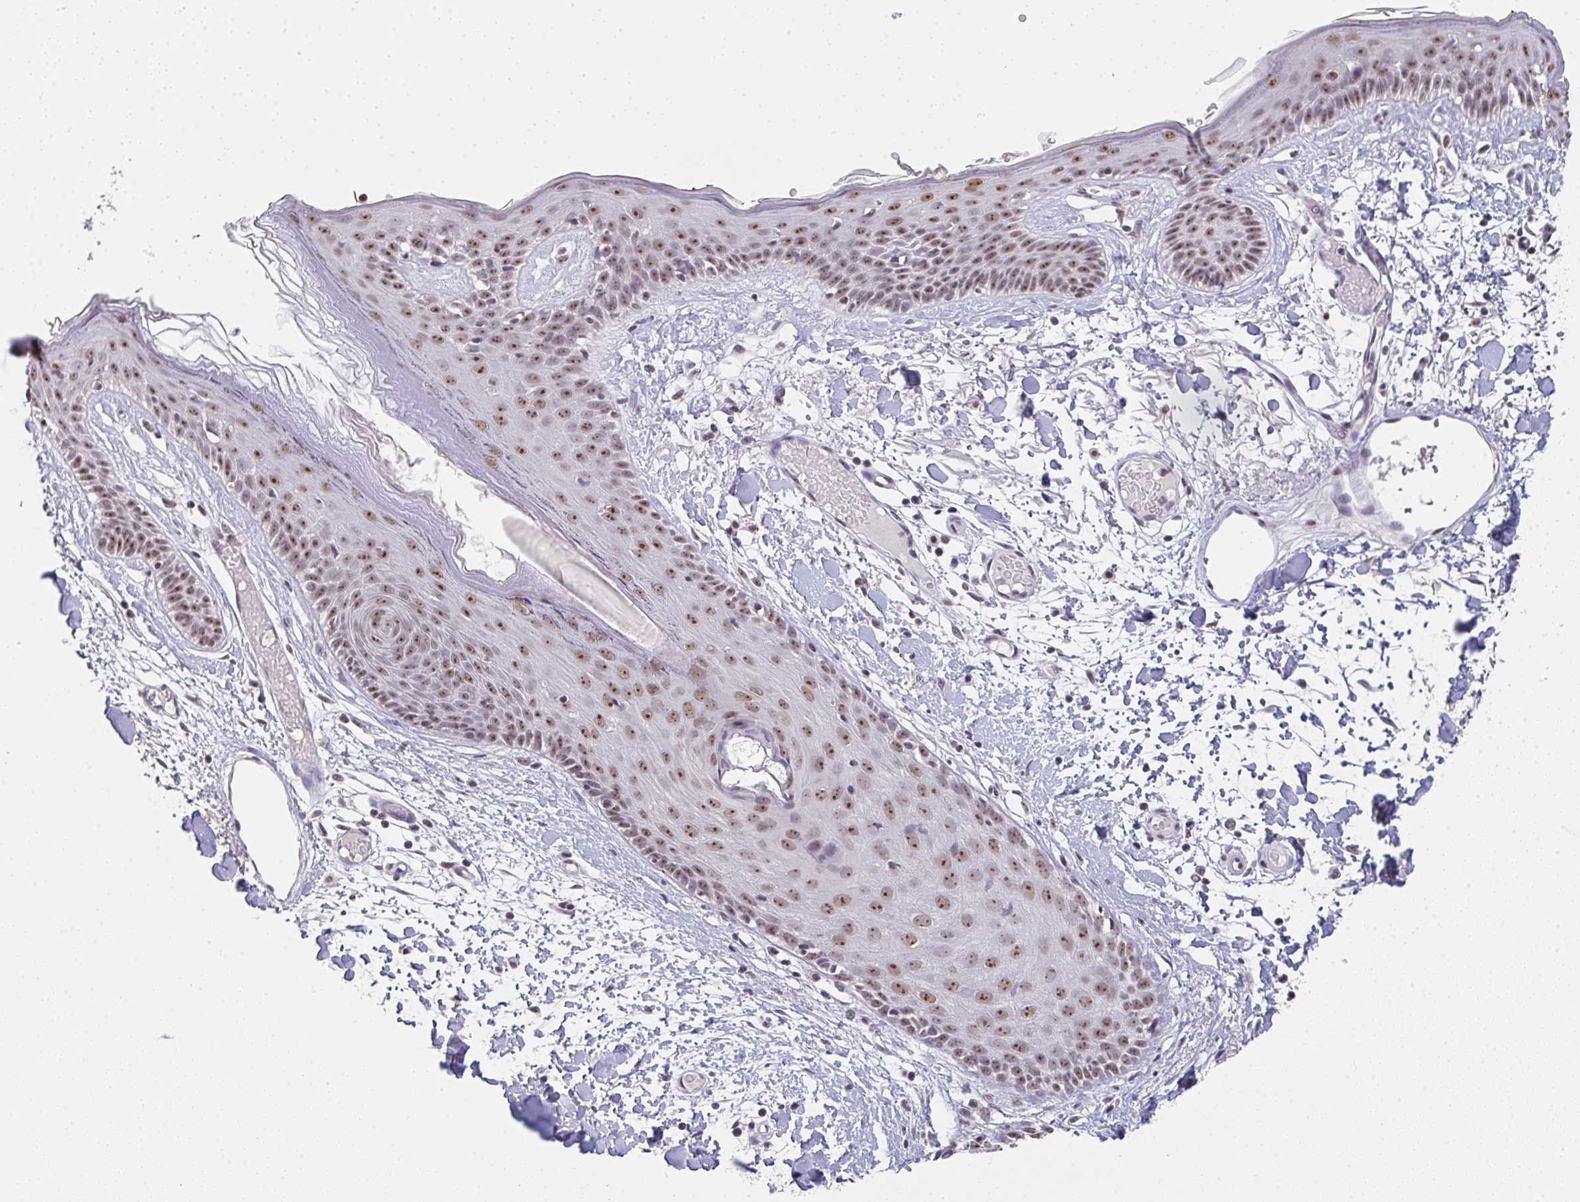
{"staining": {"intensity": "weak", "quantity": "25%-75%", "location": "nuclear"}, "tissue": "skin", "cell_type": "Fibroblasts", "image_type": "normal", "snomed": [{"axis": "morphology", "description": "Normal tissue, NOS"}, {"axis": "topography", "description": "Skin"}], "caption": "Brown immunohistochemical staining in normal human skin shows weak nuclear staining in about 25%-75% of fibroblasts.", "gene": "DKC1", "patient": {"sex": "male", "age": 79}}